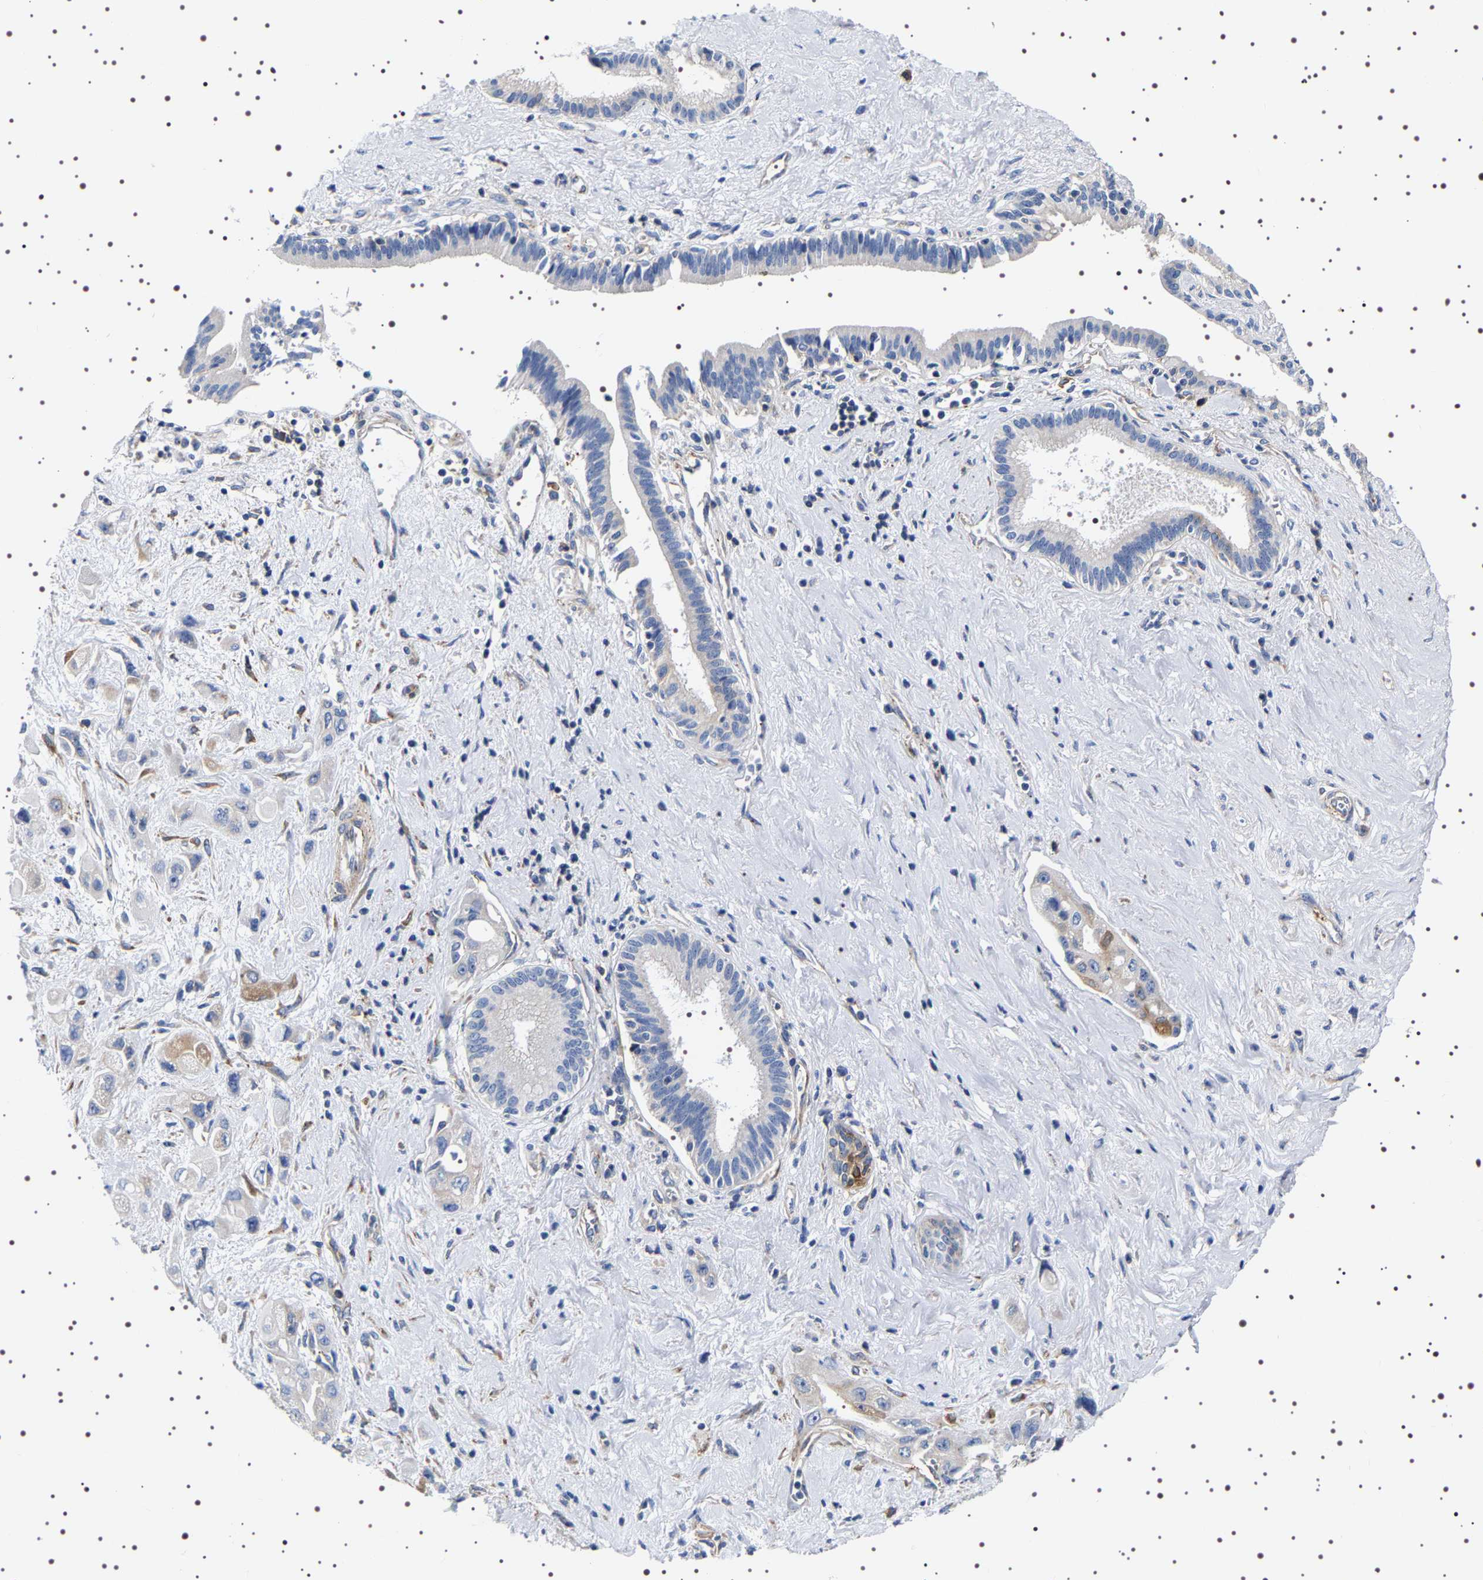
{"staining": {"intensity": "negative", "quantity": "none", "location": "none"}, "tissue": "pancreatic cancer", "cell_type": "Tumor cells", "image_type": "cancer", "snomed": [{"axis": "morphology", "description": "Adenocarcinoma, NOS"}, {"axis": "topography", "description": "Pancreas"}], "caption": "Tumor cells show no significant positivity in pancreatic cancer (adenocarcinoma). The staining was performed using DAB (3,3'-diaminobenzidine) to visualize the protein expression in brown, while the nuclei were stained in blue with hematoxylin (Magnification: 20x).", "gene": "SQLE", "patient": {"sex": "female", "age": 66}}